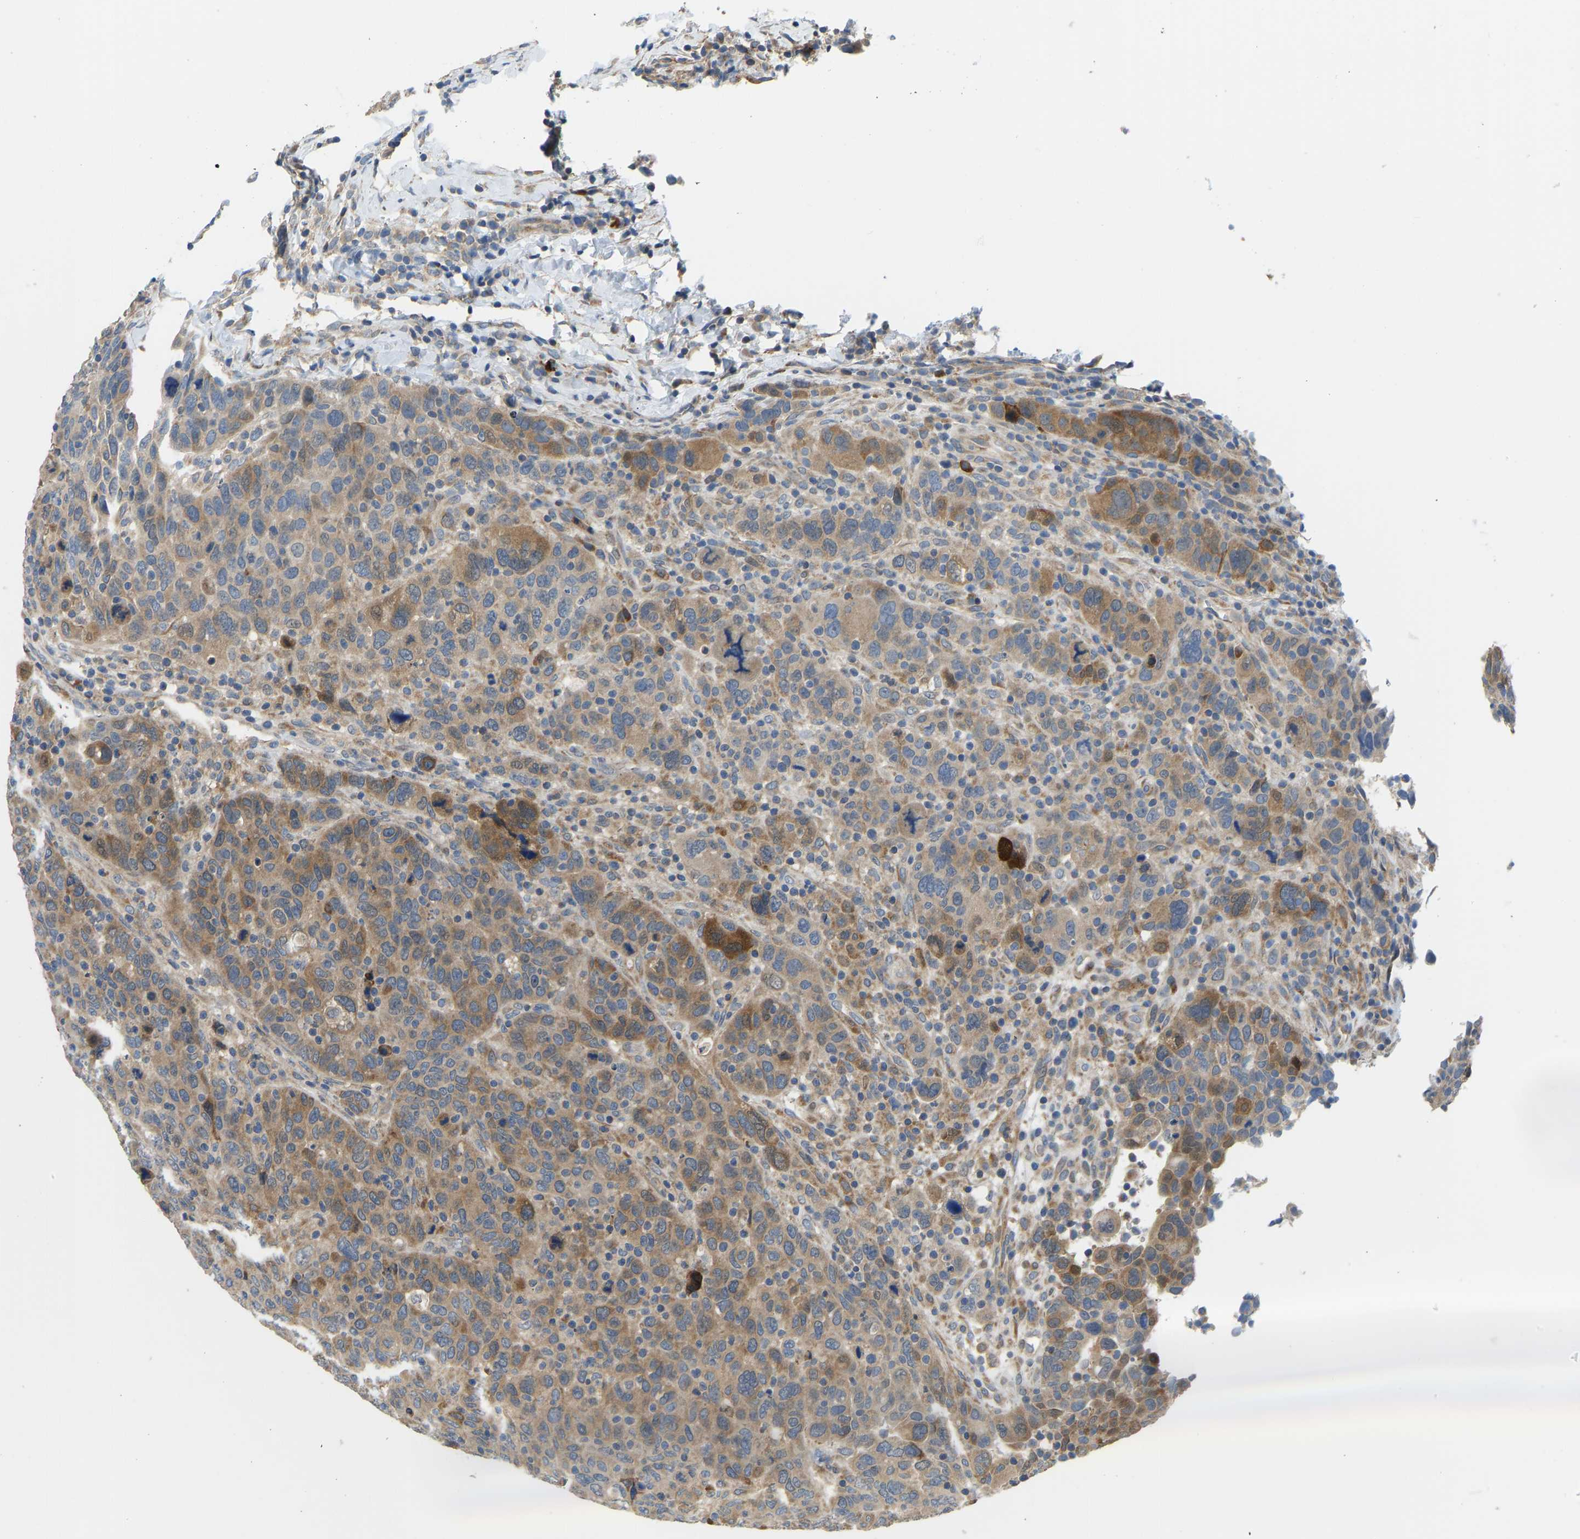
{"staining": {"intensity": "moderate", "quantity": ">75%", "location": "cytoplasmic/membranous"}, "tissue": "breast cancer", "cell_type": "Tumor cells", "image_type": "cancer", "snomed": [{"axis": "morphology", "description": "Duct carcinoma"}, {"axis": "topography", "description": "Breast"}], "caption": "DAB immunohistochemical staining of human breast cancer (infiltrating ductal carcinoma) demonstrates moderate cytoplasmic/membranous protein staining in approximately >75% of tumor cells. The staining was performed using DAB to visualize the protein expression in brown, while the nuclei were stained in blue with hematoxylin (Magnification: 20x).", "gene": "RBP1", "patient": {"sex": "female", "age": 37}}